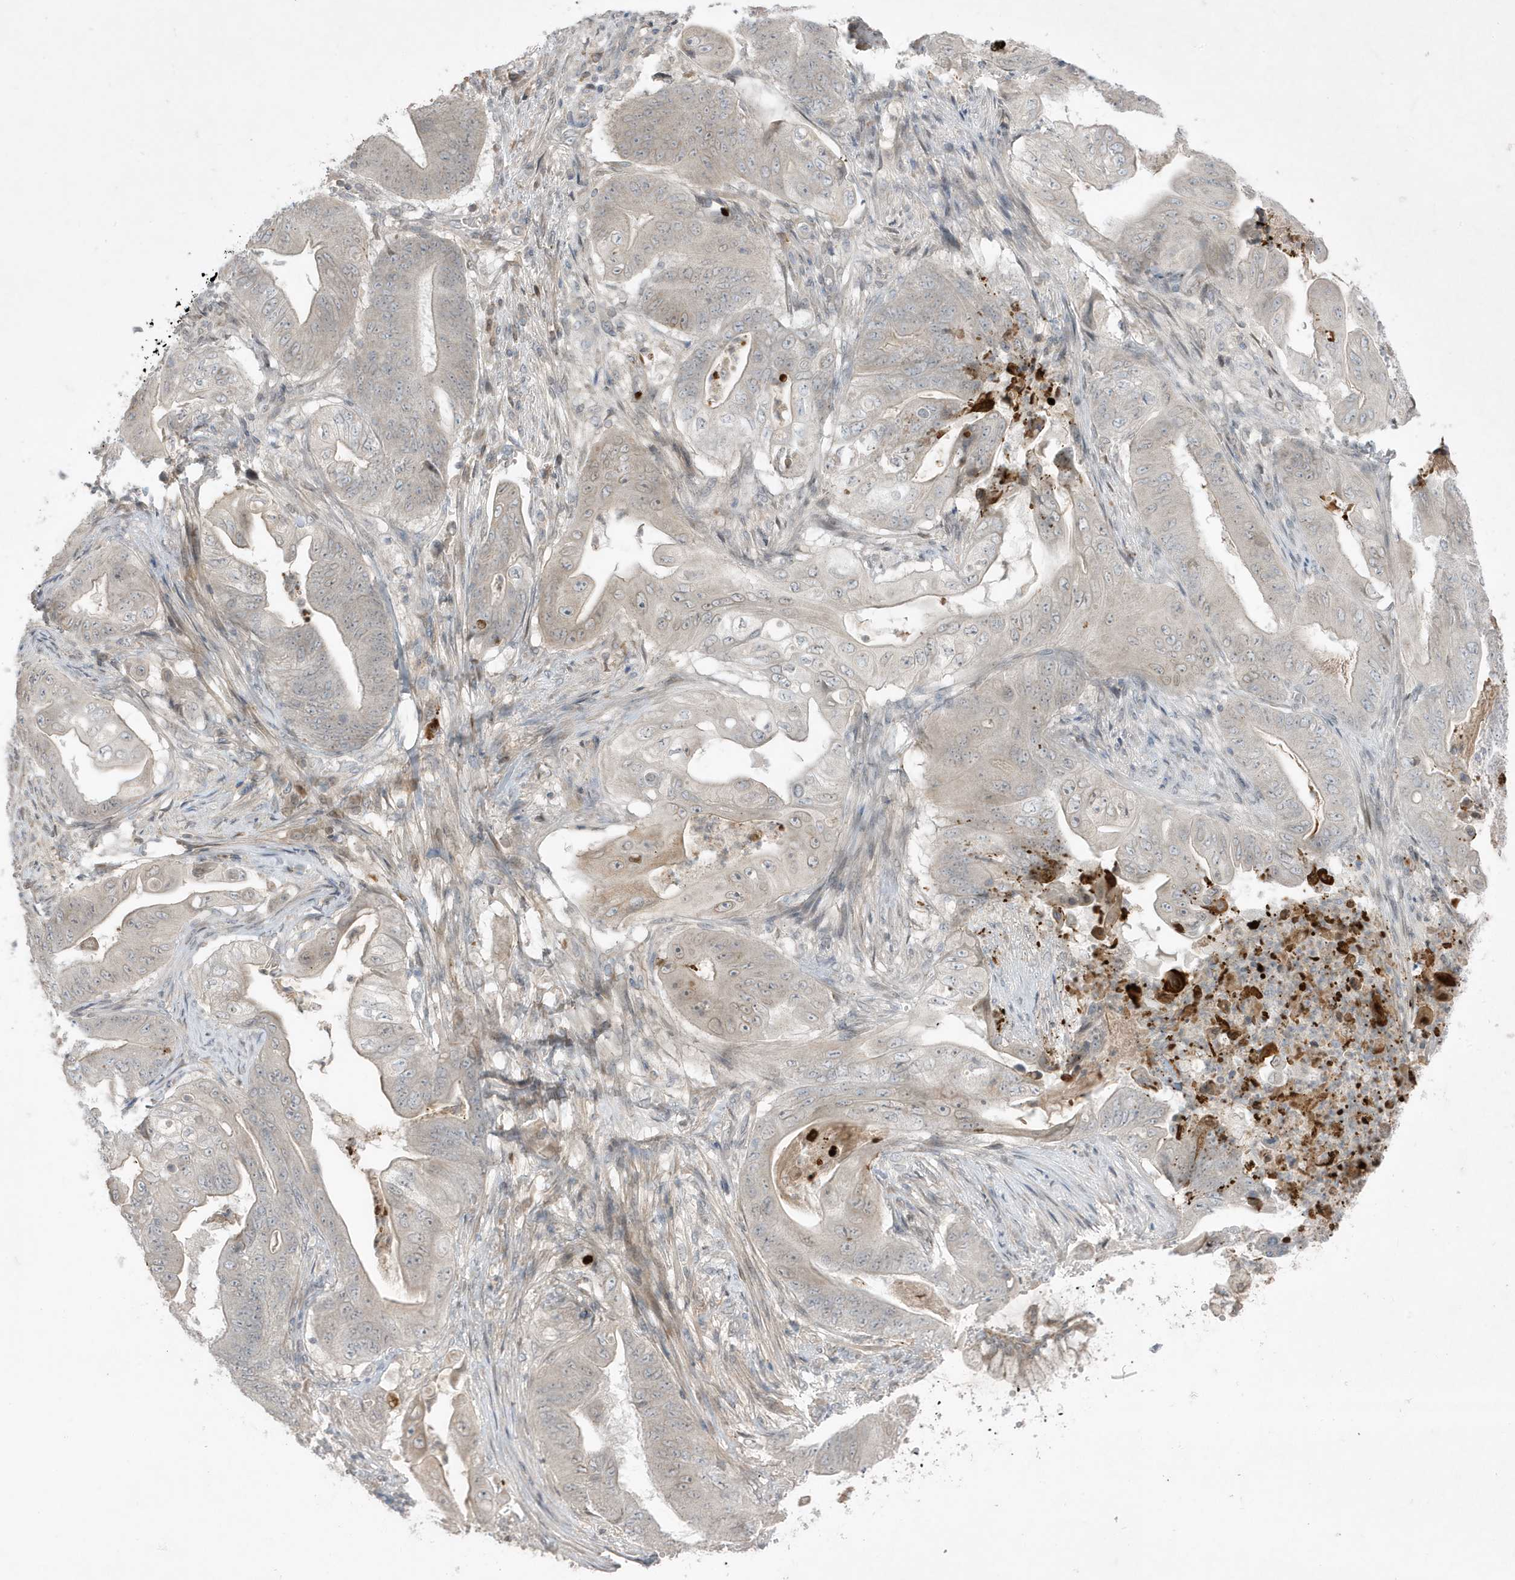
{"staining": {"intensity": "weak", "quantity": "25%-75%", "location": "cytoplasmic/membranous"}, "tissue": "stomach cancer", "cell_type": "Tumor cells", "image_type": "cancer", "snomed": [{"axis": "morphology", "description": "Adenocarcinoma, NOS"}, {"axis": "topography", "description": "Stomach"}], "caption": "This is an image of immunohistochemistry (IHC) staining of stomach cancer, which shows weak positivity in the cytoplasmic/membranous of tumor cells.", "gene": "FNDC1", "patient": {"sex": "female", "age": 73}}